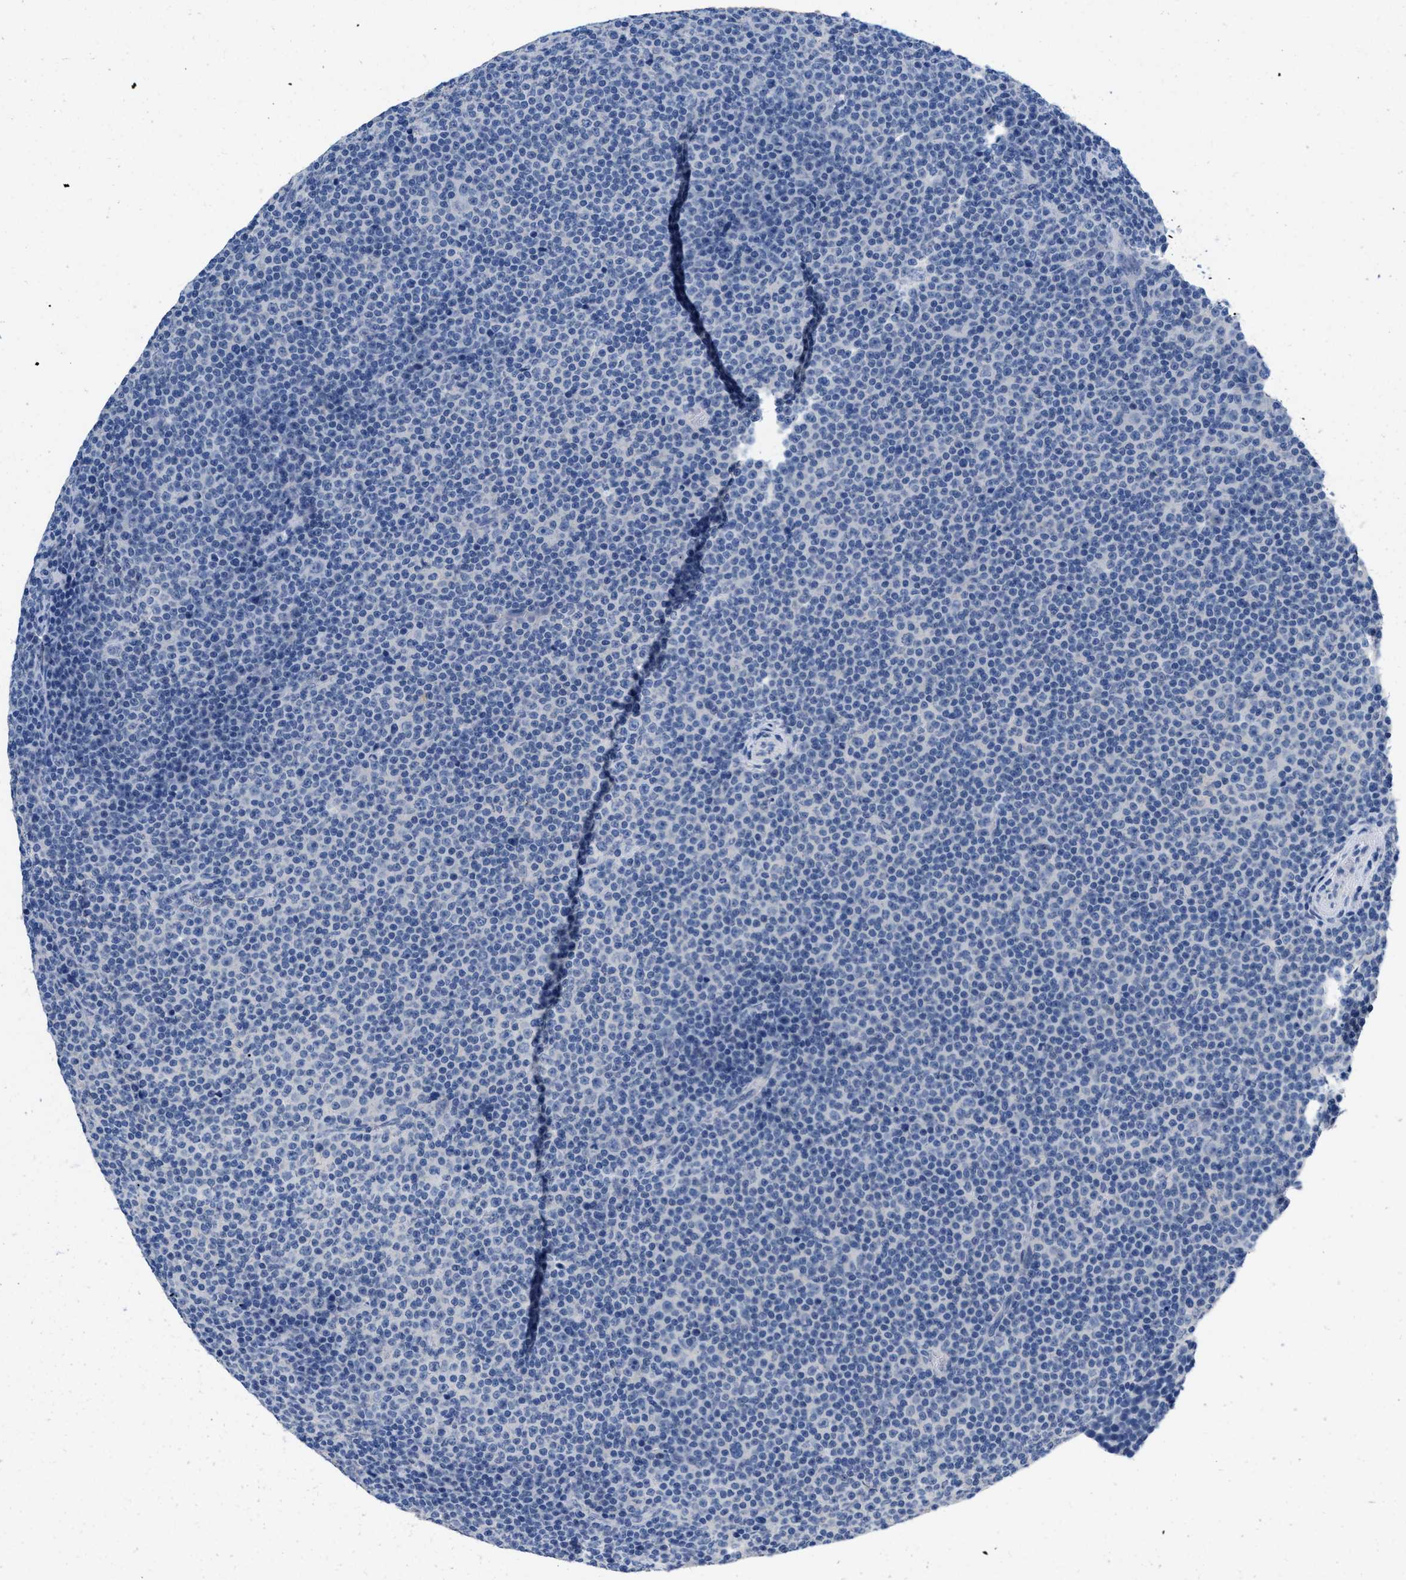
{"staining": {"intensity": "negative", "quantity": "none", "location": "none"}, "tissue": "lymphoma", "cell_type": "Tumor cells", "image_type": "cancer", "snomed": [{"axis": "morphology", "description": "Malignant lymphoma, non-Hodgkin's type, Low grade"}, {"axis": "topography", "description": "Lymph node"}], "caption": "Immunohistochemistry image of lymphoma stained for a protein (brown), which reveals no staining in tumor cells.", "gene": "PYY", "patient": {"sex": "female", "age": 67}}